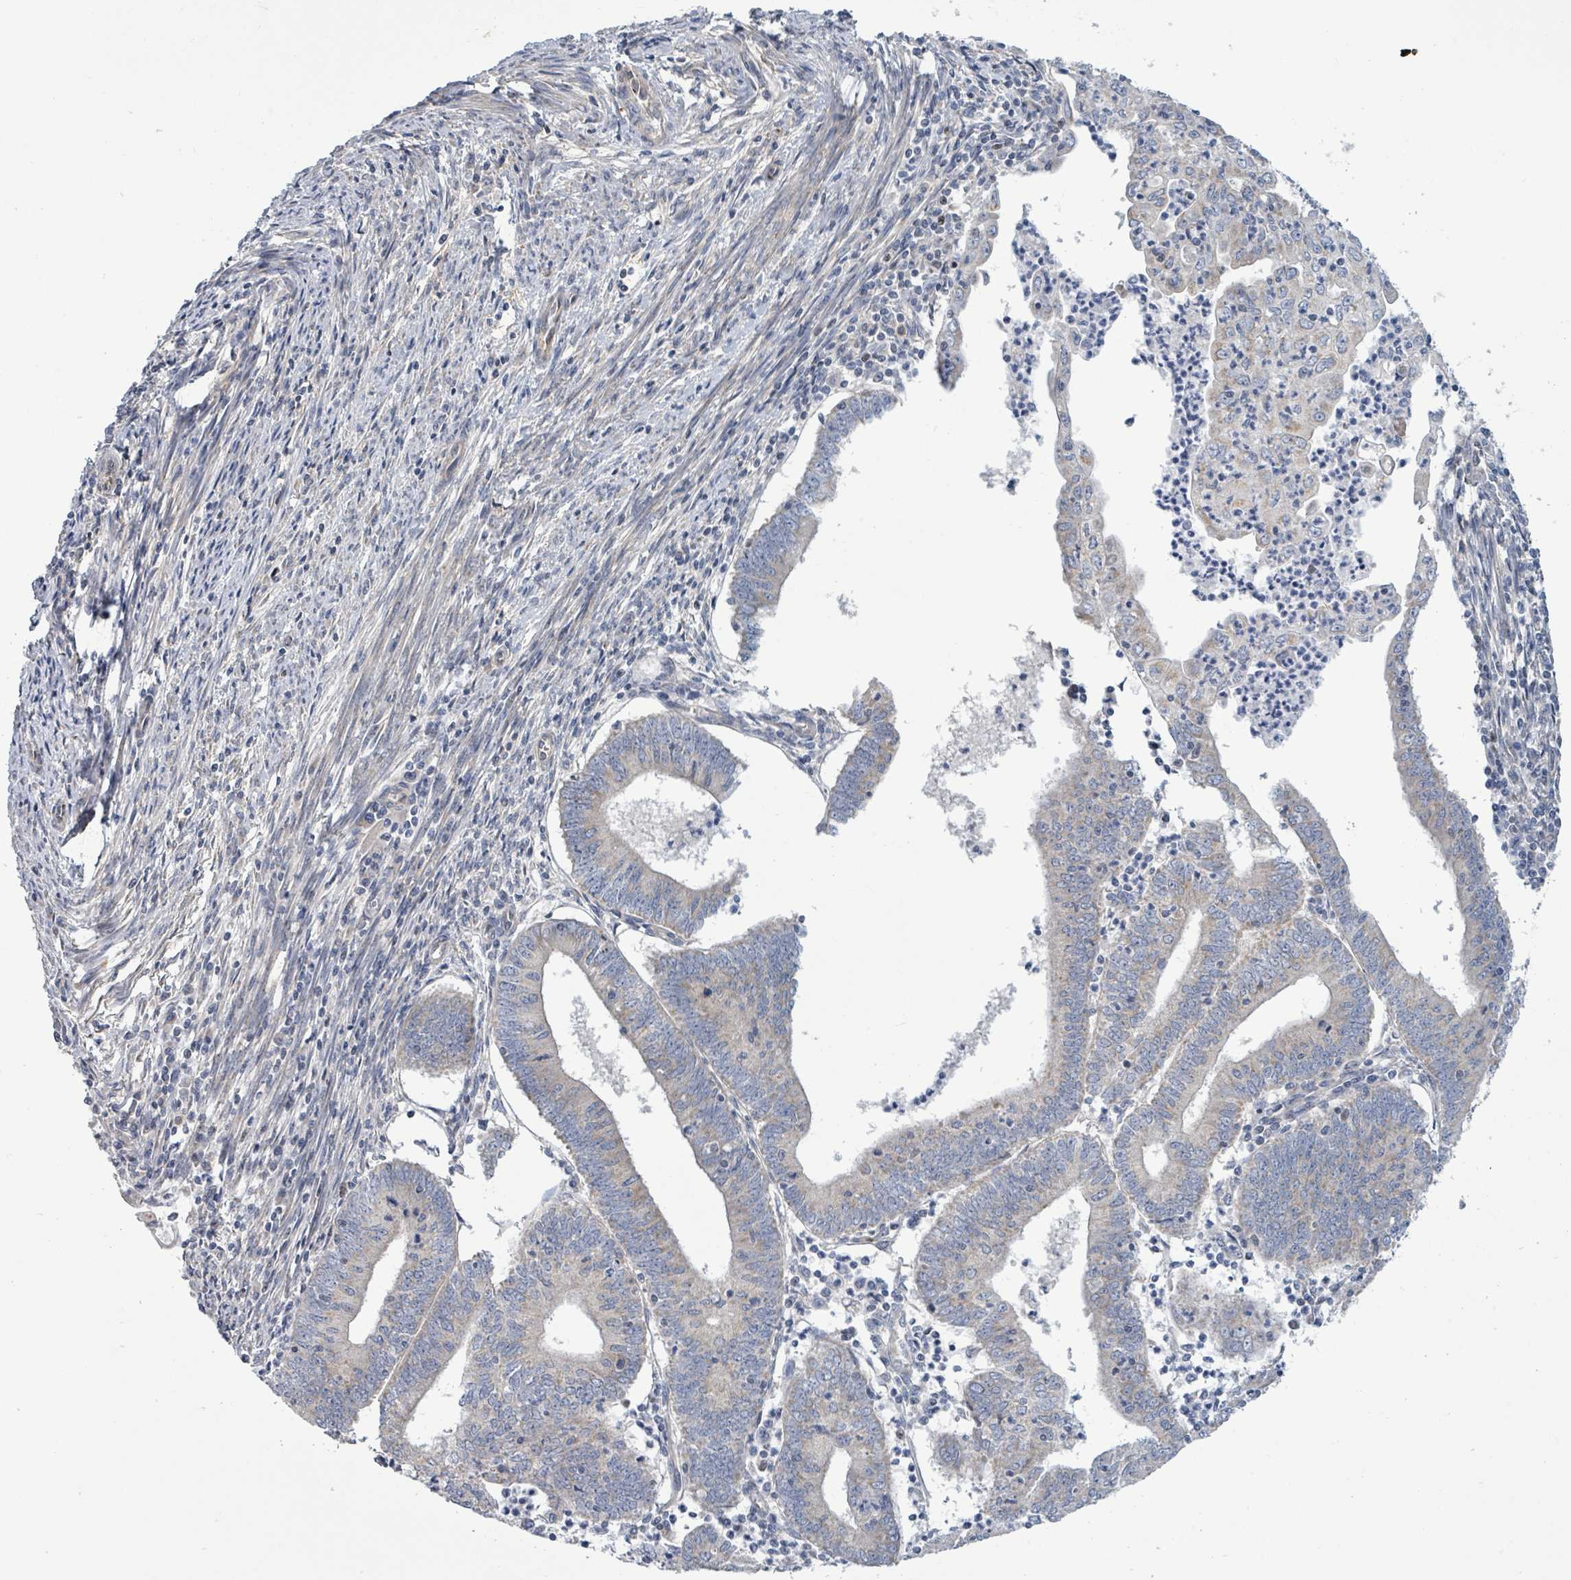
{"staining": {"intensity": "moderate", "quantity": "<25%", "location": "cytoplasmic/membranous"}, "tissue": "endometrial cancer", "cell_type": "Tumor cells", "image_type": "cancer", "snomed": [{"axis": "morphology", "description": "Adenocarcinoma, NOS"}, {"axis": "topography", "description": "Endometrium"}], "caption": "This micrograph exhibits immunohistochemistry staining of human endometrial cancer, with low moderate cytoplasmic/membranous positivity in approximately <25% of tumor cells.", "gene": "ZFPM1", "patient": {"sex": "female", "age": 60}}